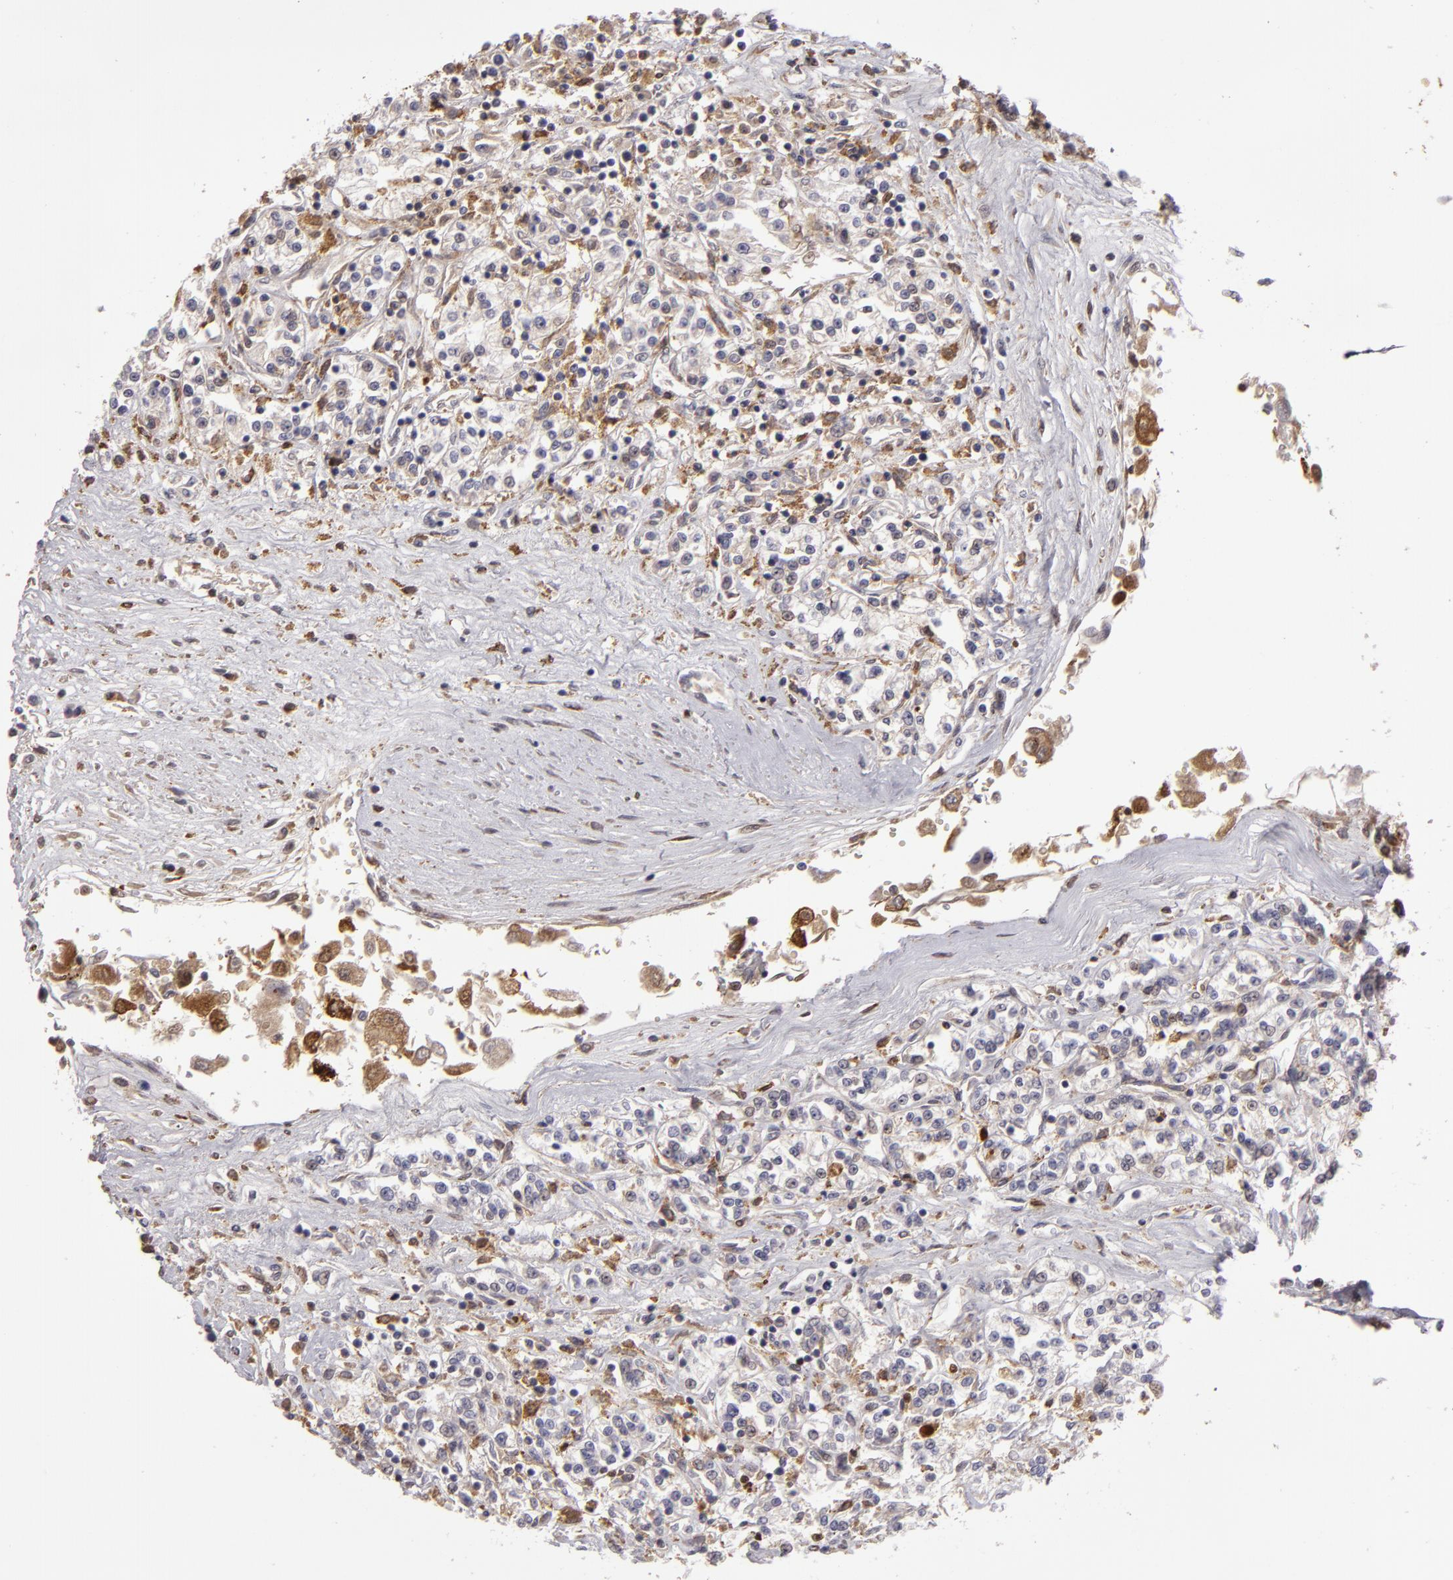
{"staining": {"intensity": "weak", "quantity": ">75%", "location": "cytoplasmic/membranous"}, "tissue": "renal cancer", "cell_type": "Tumor cells", "image_type": "cancer", "snomed": [{"axis": "morphology", "description": "Adenocarcinoma, NOS"}, {"axis": "topography", "description": "Kidney"}], "caption": "Brown immunohistochemical staining in human renal cancer (adenocarcinoma) displays weak cytoplasmic/membranous staining in approximately >75% of tumor cells.", "gene": "CFB", "patient": {"sex": "female", "age": 76}}